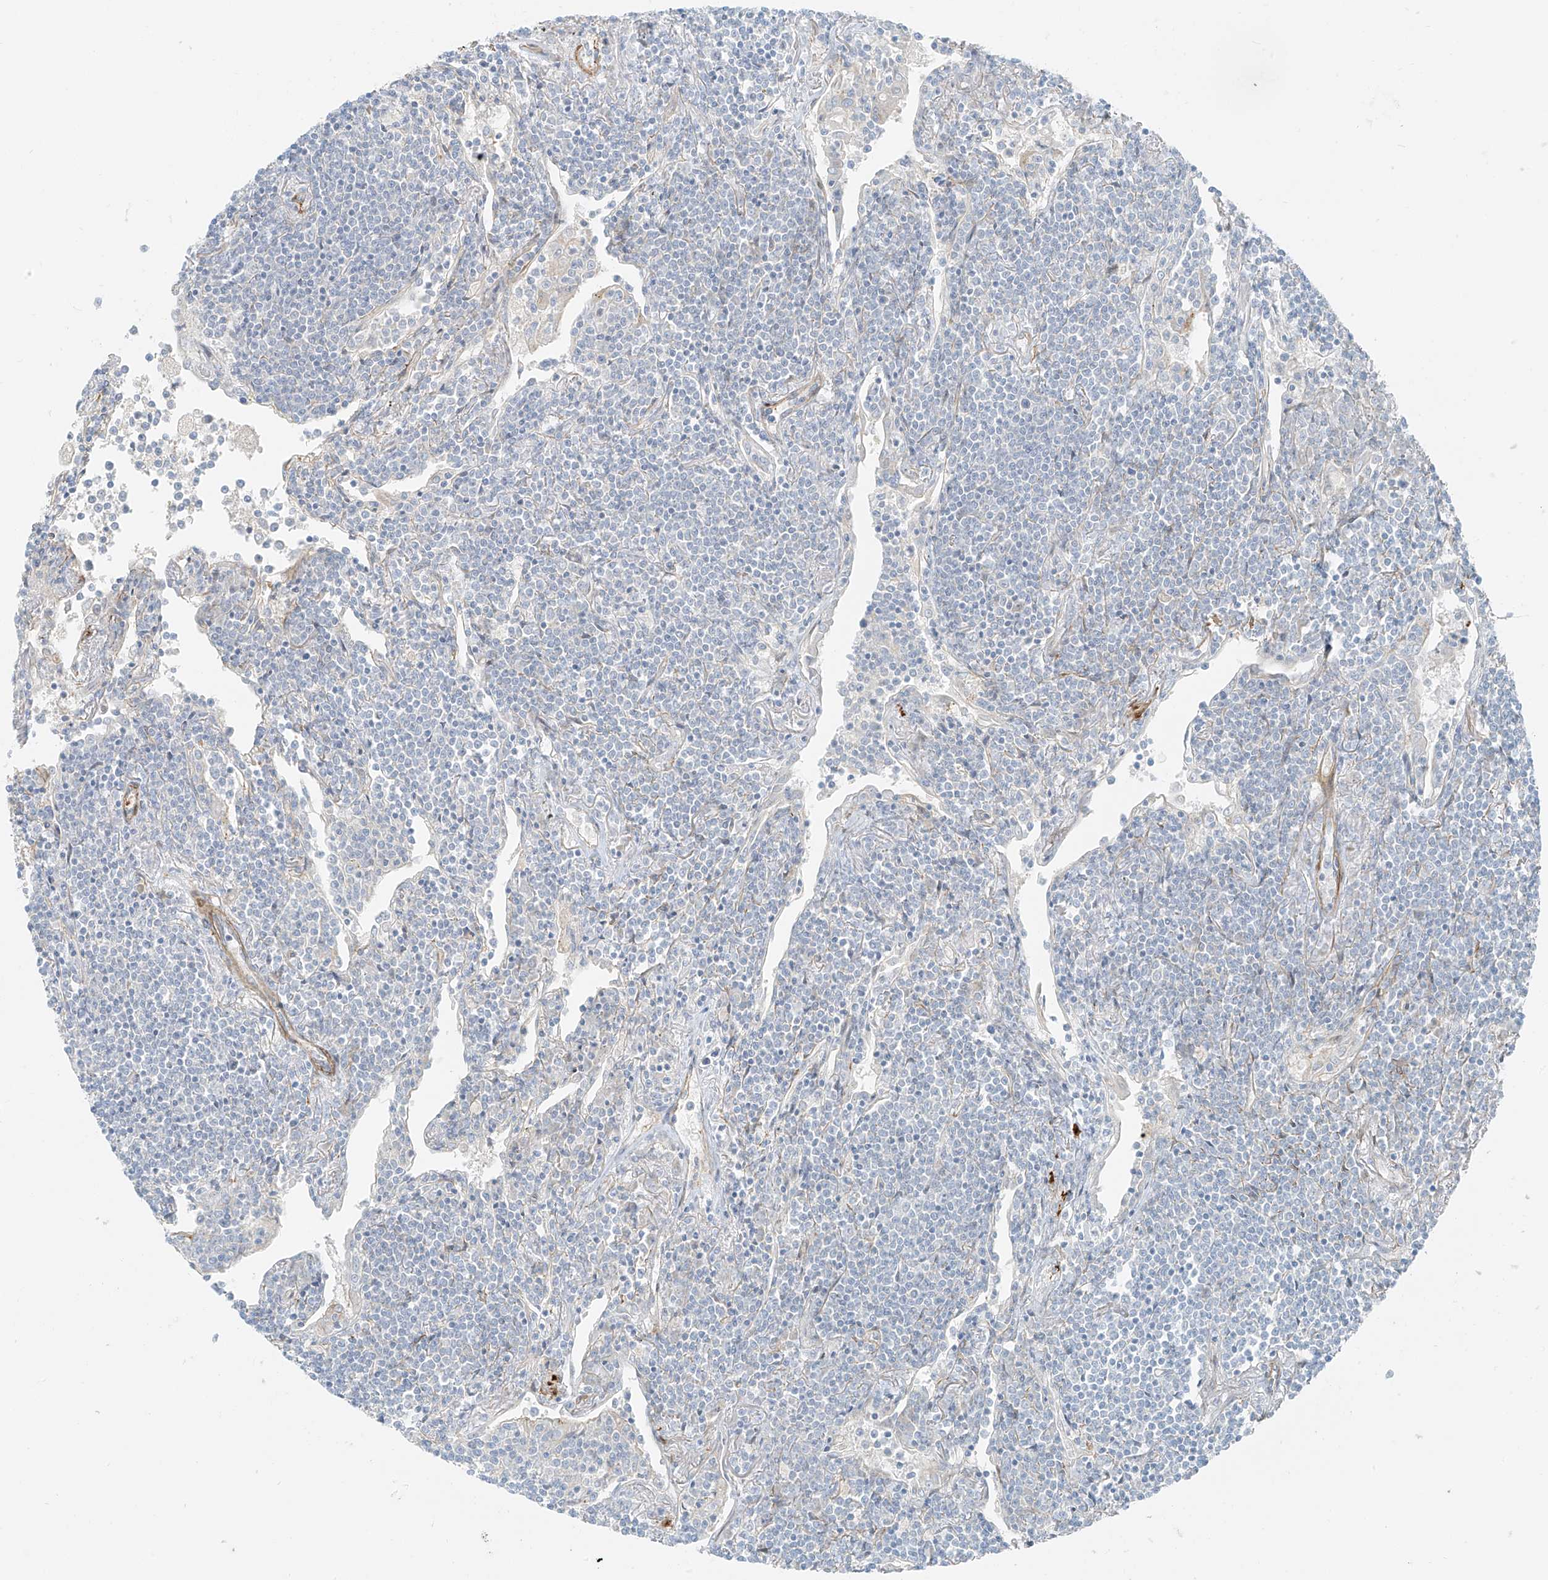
{"staining": {"intensity": "negative", "quantity": "none", "location": "none"}, "tissue": "lymphoma", "cell_type": "Tumor cells", "image_type": "cancer", "snomed": [{"axis": "morphology", "description": "Malignant lymphoma, non-Hodgkin's type, Low grade"}, {"axis": "topography", "description": "Lung"}], "caption": "Tumor cells show no significant positivity in lymphoma. Brightfield microscopy of IHC stained with DAB (brown) and hematoxylin (blue), captured at high magnification.", "gene": "SMCP", "patient": {"sex": "female", "age": 71}}